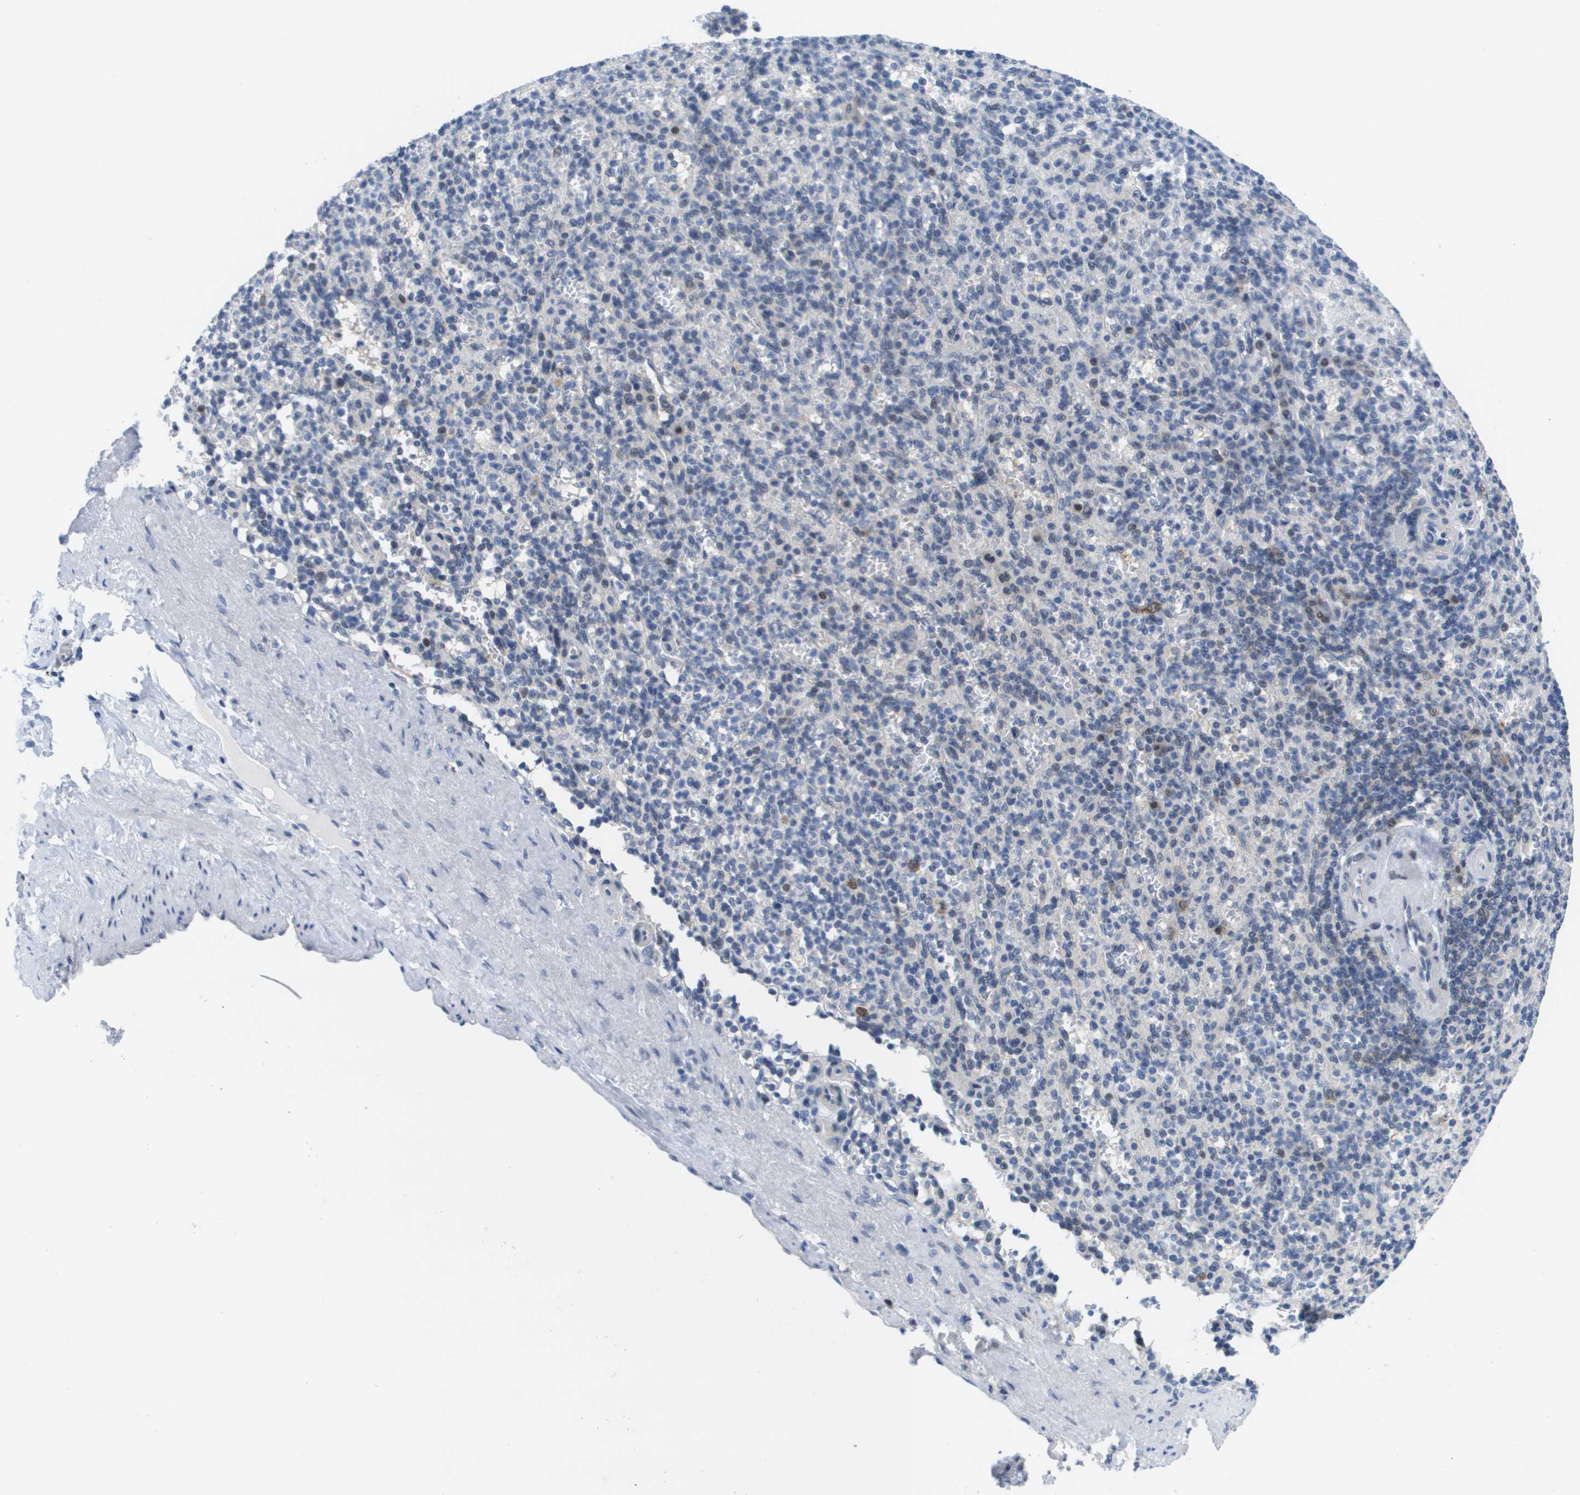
{"staining": {"intensity": "moderate", "quantity": "<25%", "location": "nuclear"}, "tissue": "spleen", "cell_type": "Cells in red pulp", "image_type": "normal", "snomed": [{"axis": "morphology", "description": "Normal tissue, NOS"}, {"axis": "topography", "description": "Spleen"}], "caption": "This micrograph shows unremarkable spleen stained with immunohistochemistry (IHC) to label a protein in brown. The nuclear of cells in red pulp show moderate positivity for the protein. Nuclei are counter-stained blue.", "gene": "FKBP4", "patient": {"sex": "female", "age": 74}}